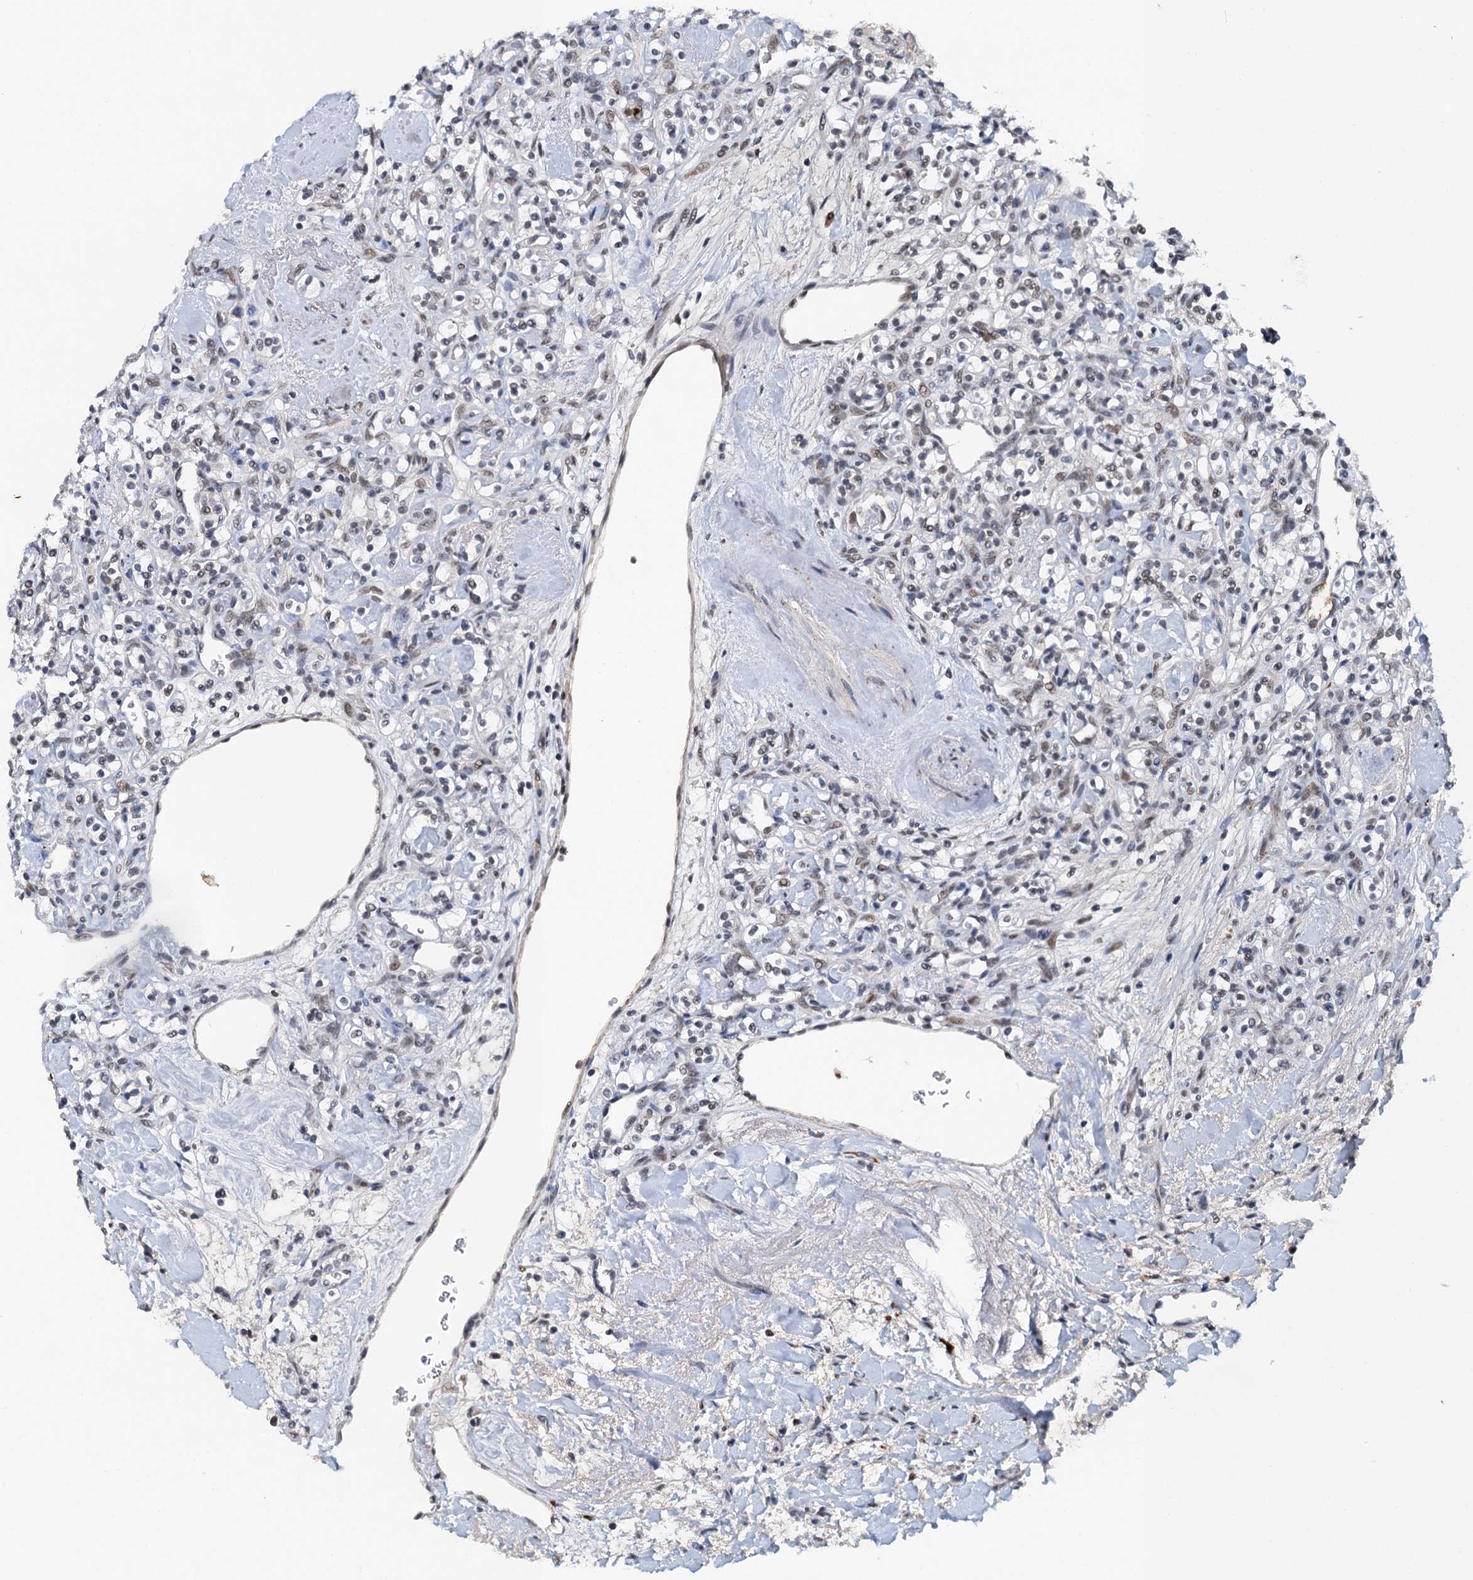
{"staining": {"intensity": "negative", "quantity": "none", "location": "none"}, "tissue": "renal cancer", "cell_type": "Tumor cells", "image_type": "cancer", "snomed": [{"axis": "morphology", "description": "Adenocarcinoma, NOS"}, {"axis": "topography", "description": "Kidney"}], "caption": "Immunohistochemistry of renal cancer (adenocarcinoma) shows no positivity in tumor cells. (Stains: DAB immunohistochemistry (IHC) with hematoxylin counter stain, Microscopy: brightfield microscopy at high magnification).", "gene": "CSTF3", "patient": {"sex": "male", "age": 77}}